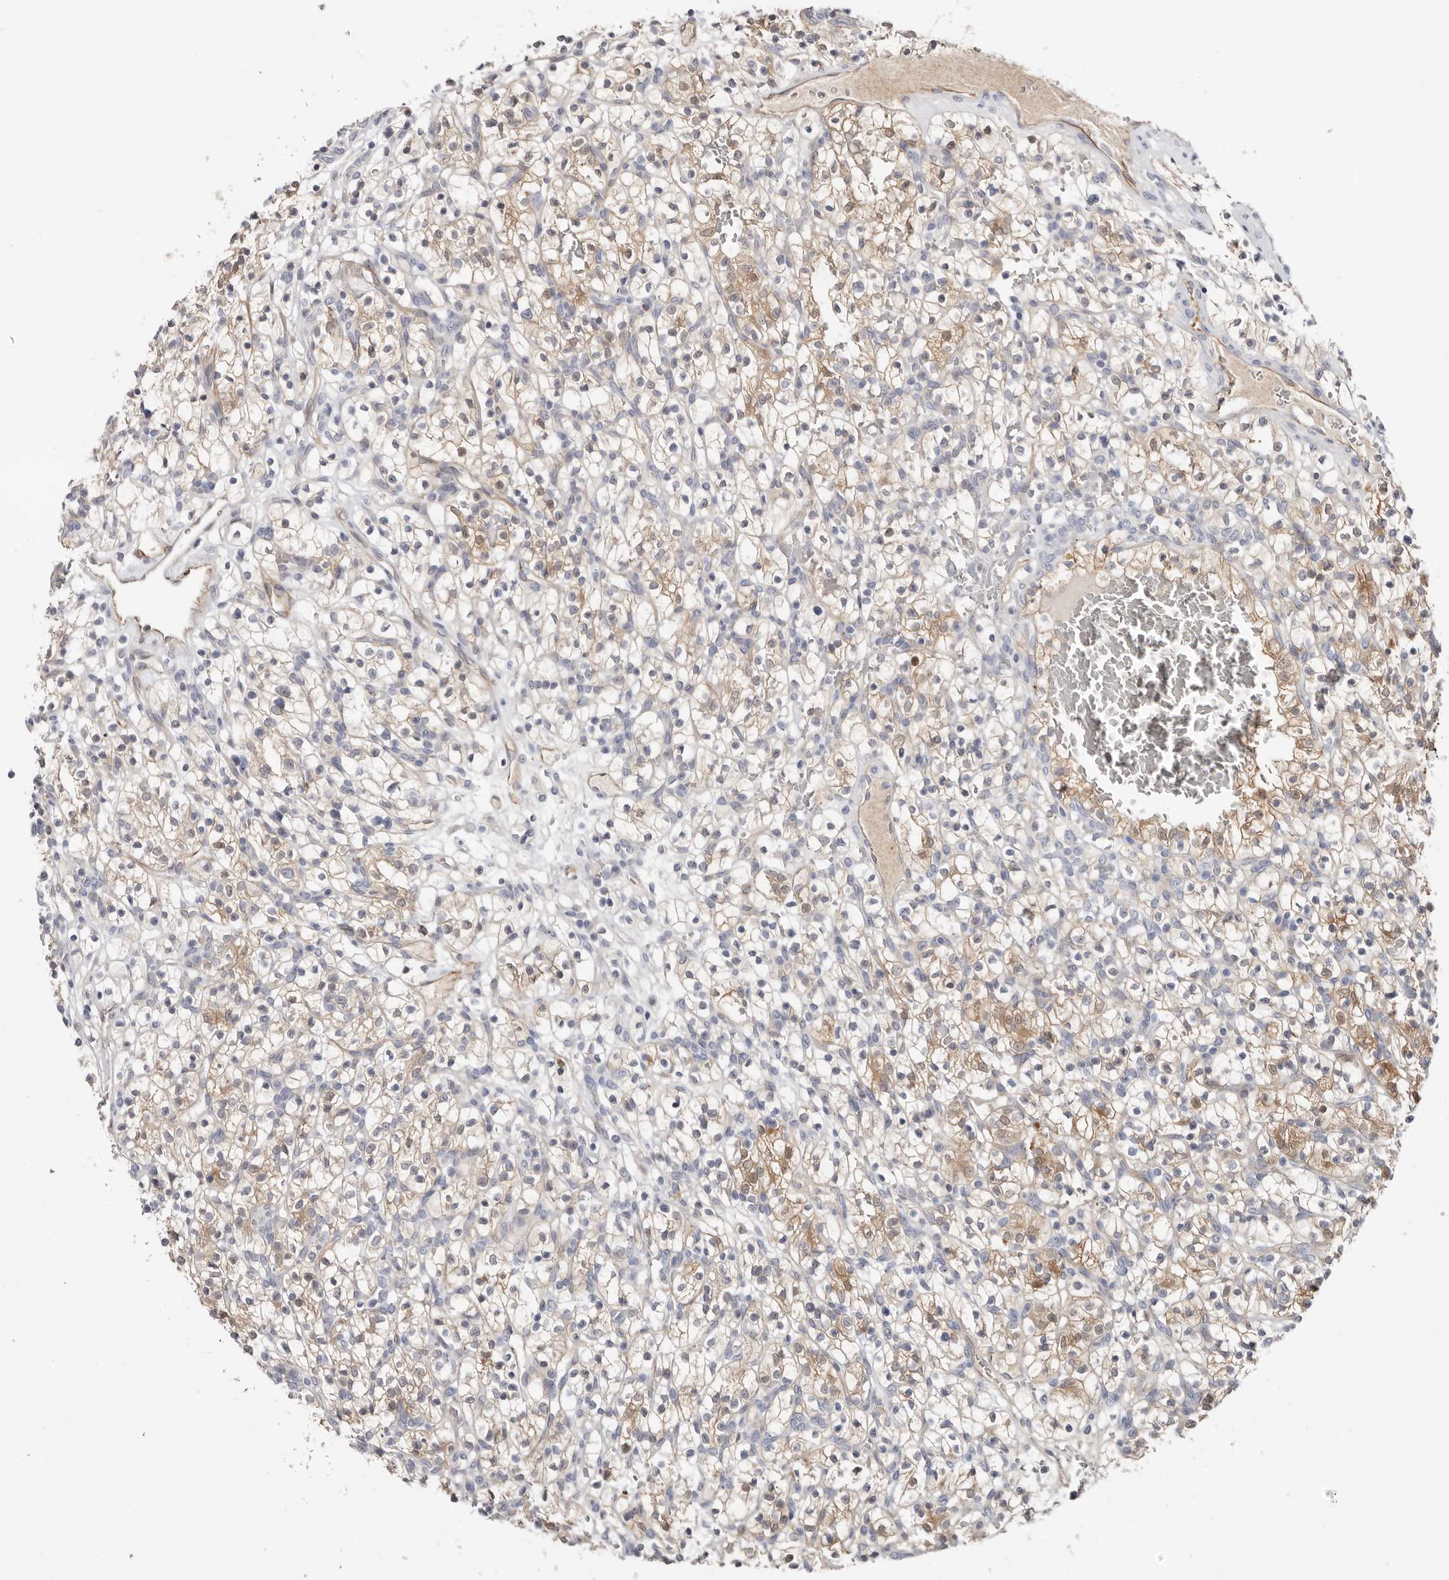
{"staining": {"intensity": "weak", "quantity": "25%-75%", "location": "cytoplasmic/membranous"}, "tissue": "renal cancer", "cell_type": "Tumor cells", "image_type": "cancer", "snomed": [{"axis": "morphology", "description": "Adenocarcinoma, NOS"}, {"axis": "topography", "description": "Kidney"}], "caption": "Human adenocarcinoma (renal) stained with a protein marker shows weak staining in tumor cells.", "gene": "PKDCC", "patient": {"sex": "female", "age": 57}}